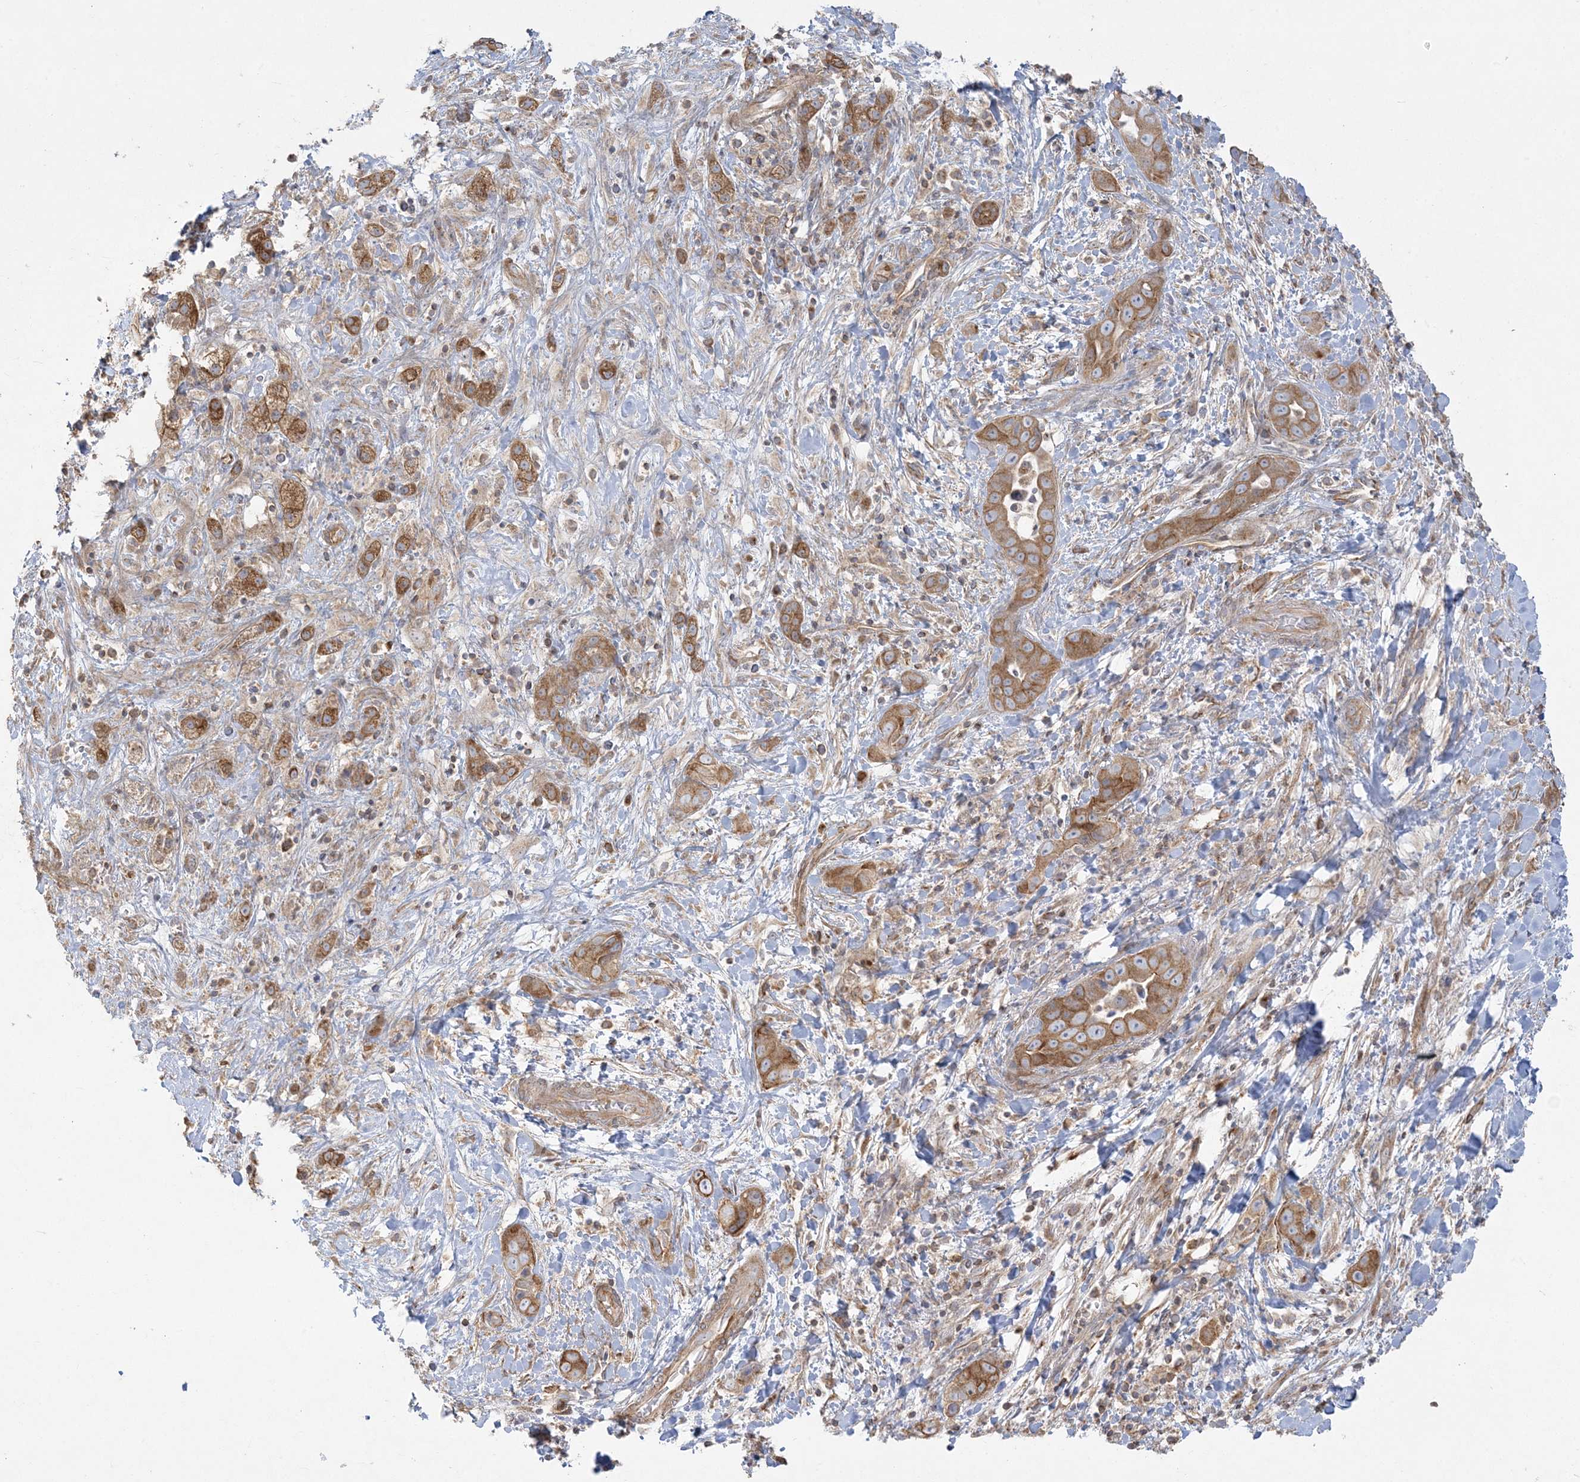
{"staining": {"intensity": "moderate", "quantity": ">75%", "location": "cytoplasmic/membranous"}, "tissue": "liver cancer", "cell_type": "Tumor cells", "image_type": "cancer", "snomed": [{"axis": "morphology", "description": "Cholangiocarcinoma"}, {"axis": "topography", "description": "Liver"}], "caption": "This image displays immunohistochemistry staining of human liver cancer, with medium moderate cytoplasmic/membranous expression in about >75% of tumor cells.", "gene": "ZC3H6", "patient": {"sex": "female", "age": 52}}